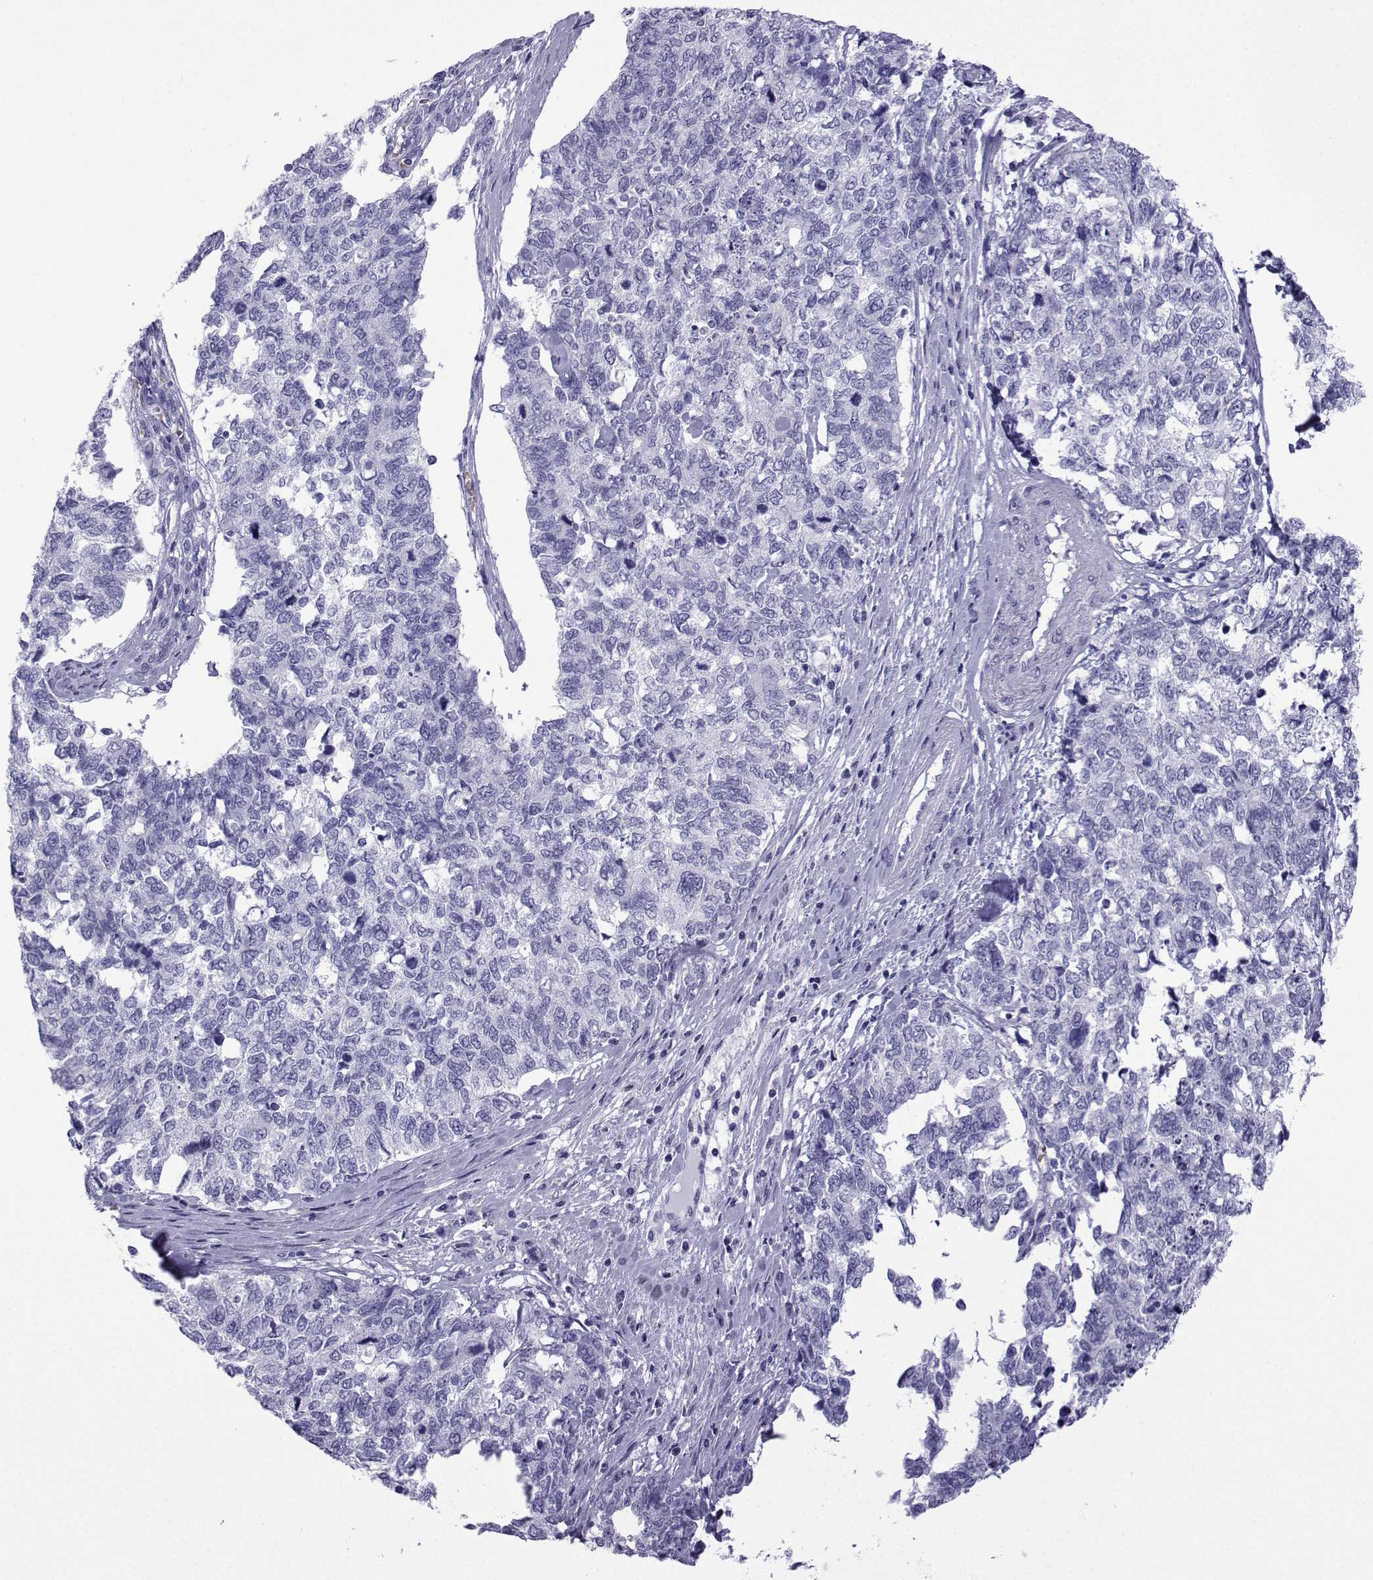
{"staining": {"intensity": "negative", "quantity": "none", "location": "none"}, "tissue": "cervical cancer", "cell_type": "Tumor cells", "image_type": "cancer", "snomed": [{"axis": "morphology", "description": "Squamous cell carcinoma, NOS"}, {"axis": "topography", "description": "Cervix"}], "caption": "The histopathology image displays no staining of tumor cells in squamous cell carcinoma (cervical). Brightfield microscopy of IHC stained with DAB (3,3'-diaminobenzidine) (brown) and hematoxylin (blue), captured at high magnification.", "gene": "TRIM46", "patient": {"sex": "female", "age": 63}}